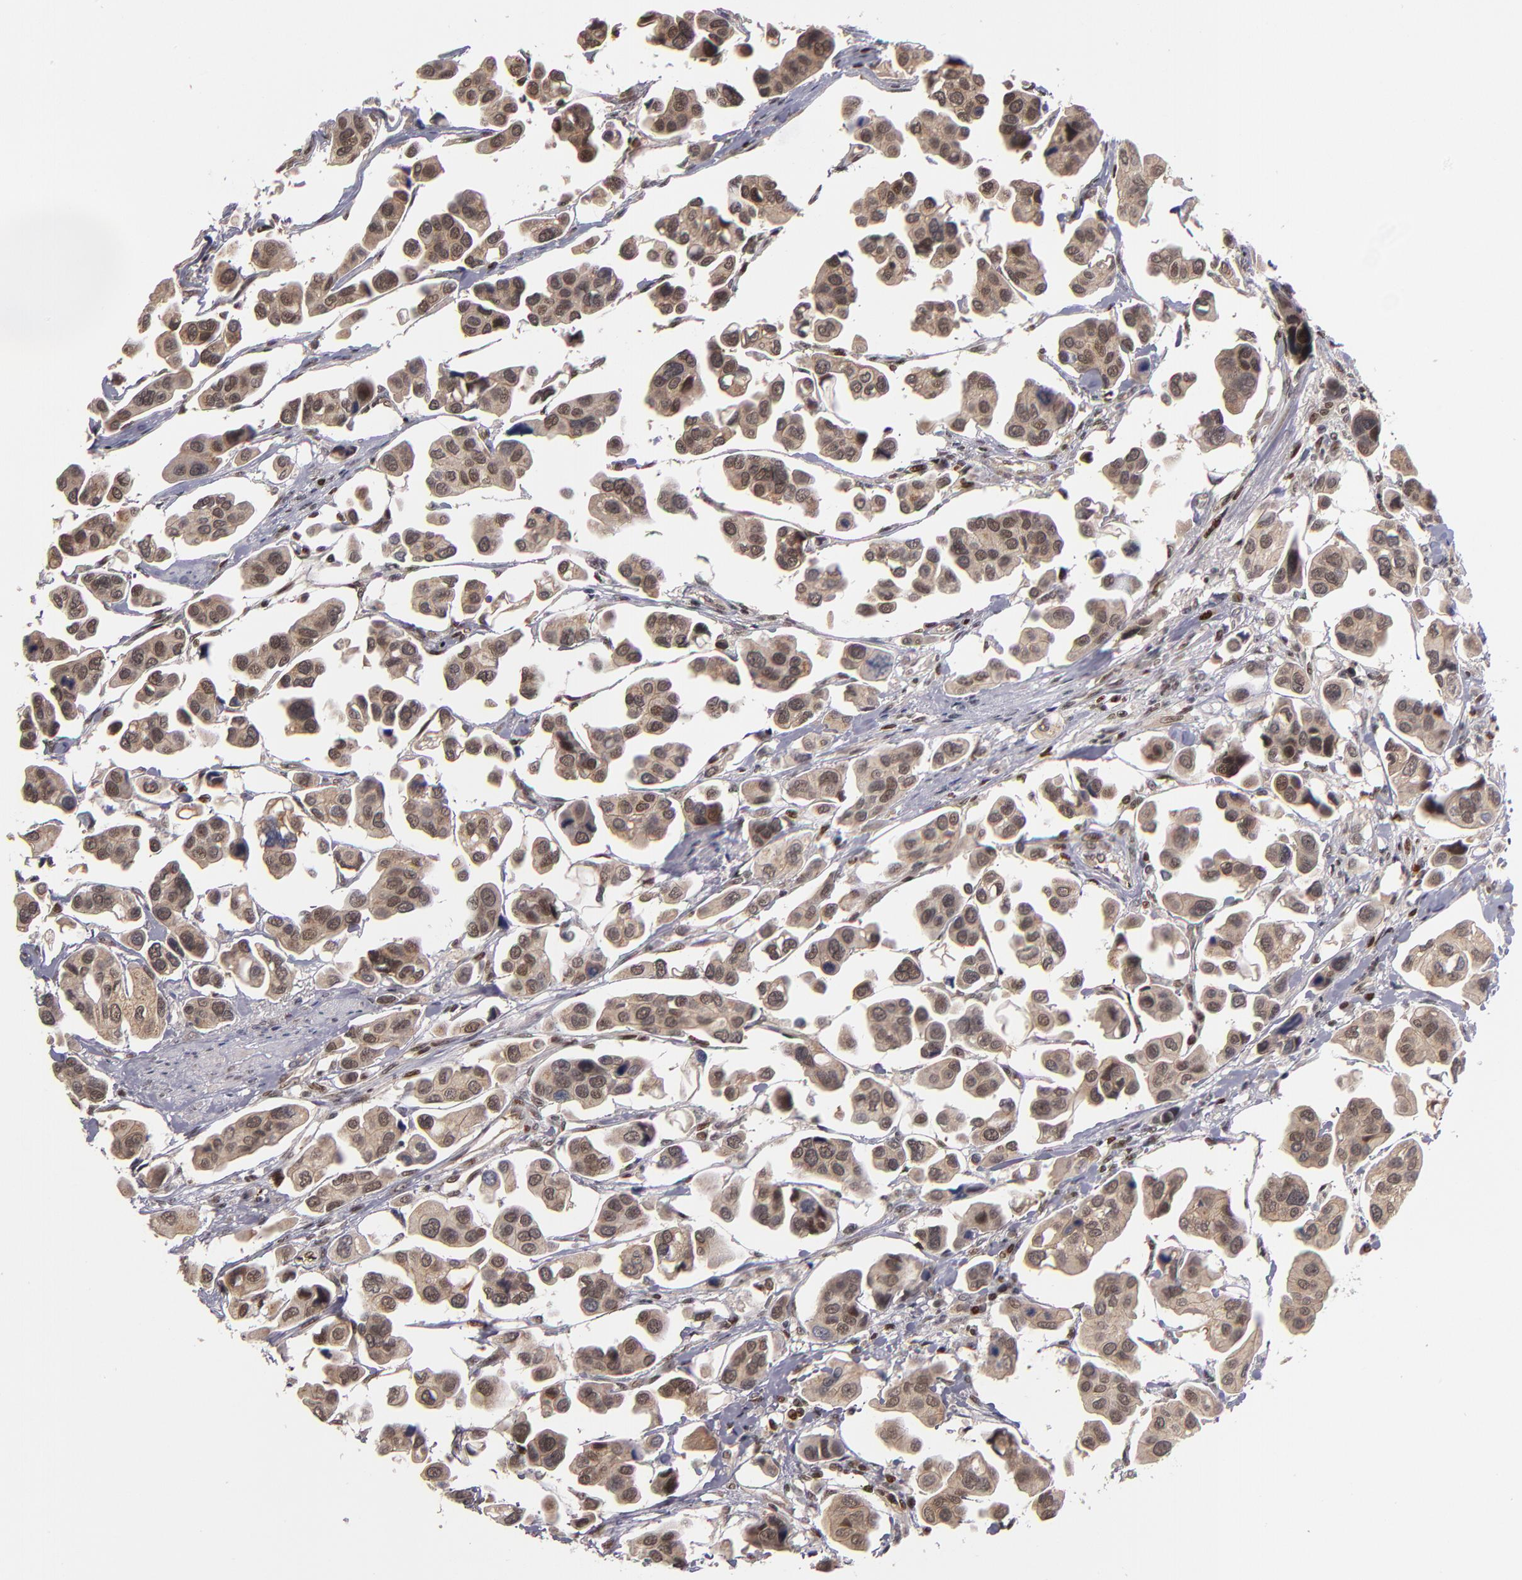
{"staining": {"intensity": "weak", "quantity": "25%-75%", "location": "cytoplasmic/membranous,nuclear"}, "tissue": "urothelial cancer", "cell_type": "Tumor cells", "image_type": "cancer", "snomed": [{"axis": "morphology", "description": "Adenocarcinoma, NOS"}, {"axis": "topography", "description": "Urinary bladder"}], "caption": "Immunohistochemical staining of urothelial cancer exhibits weak cytoplasmic/membranous and nuclear protein positivity in approximately 25%-75% of tumor cells. The protein of interest is shown in brown color, while the nuclei are stained blue.", "gene": "KDM6A", "patient": {"sex": "male", "age": 61}}